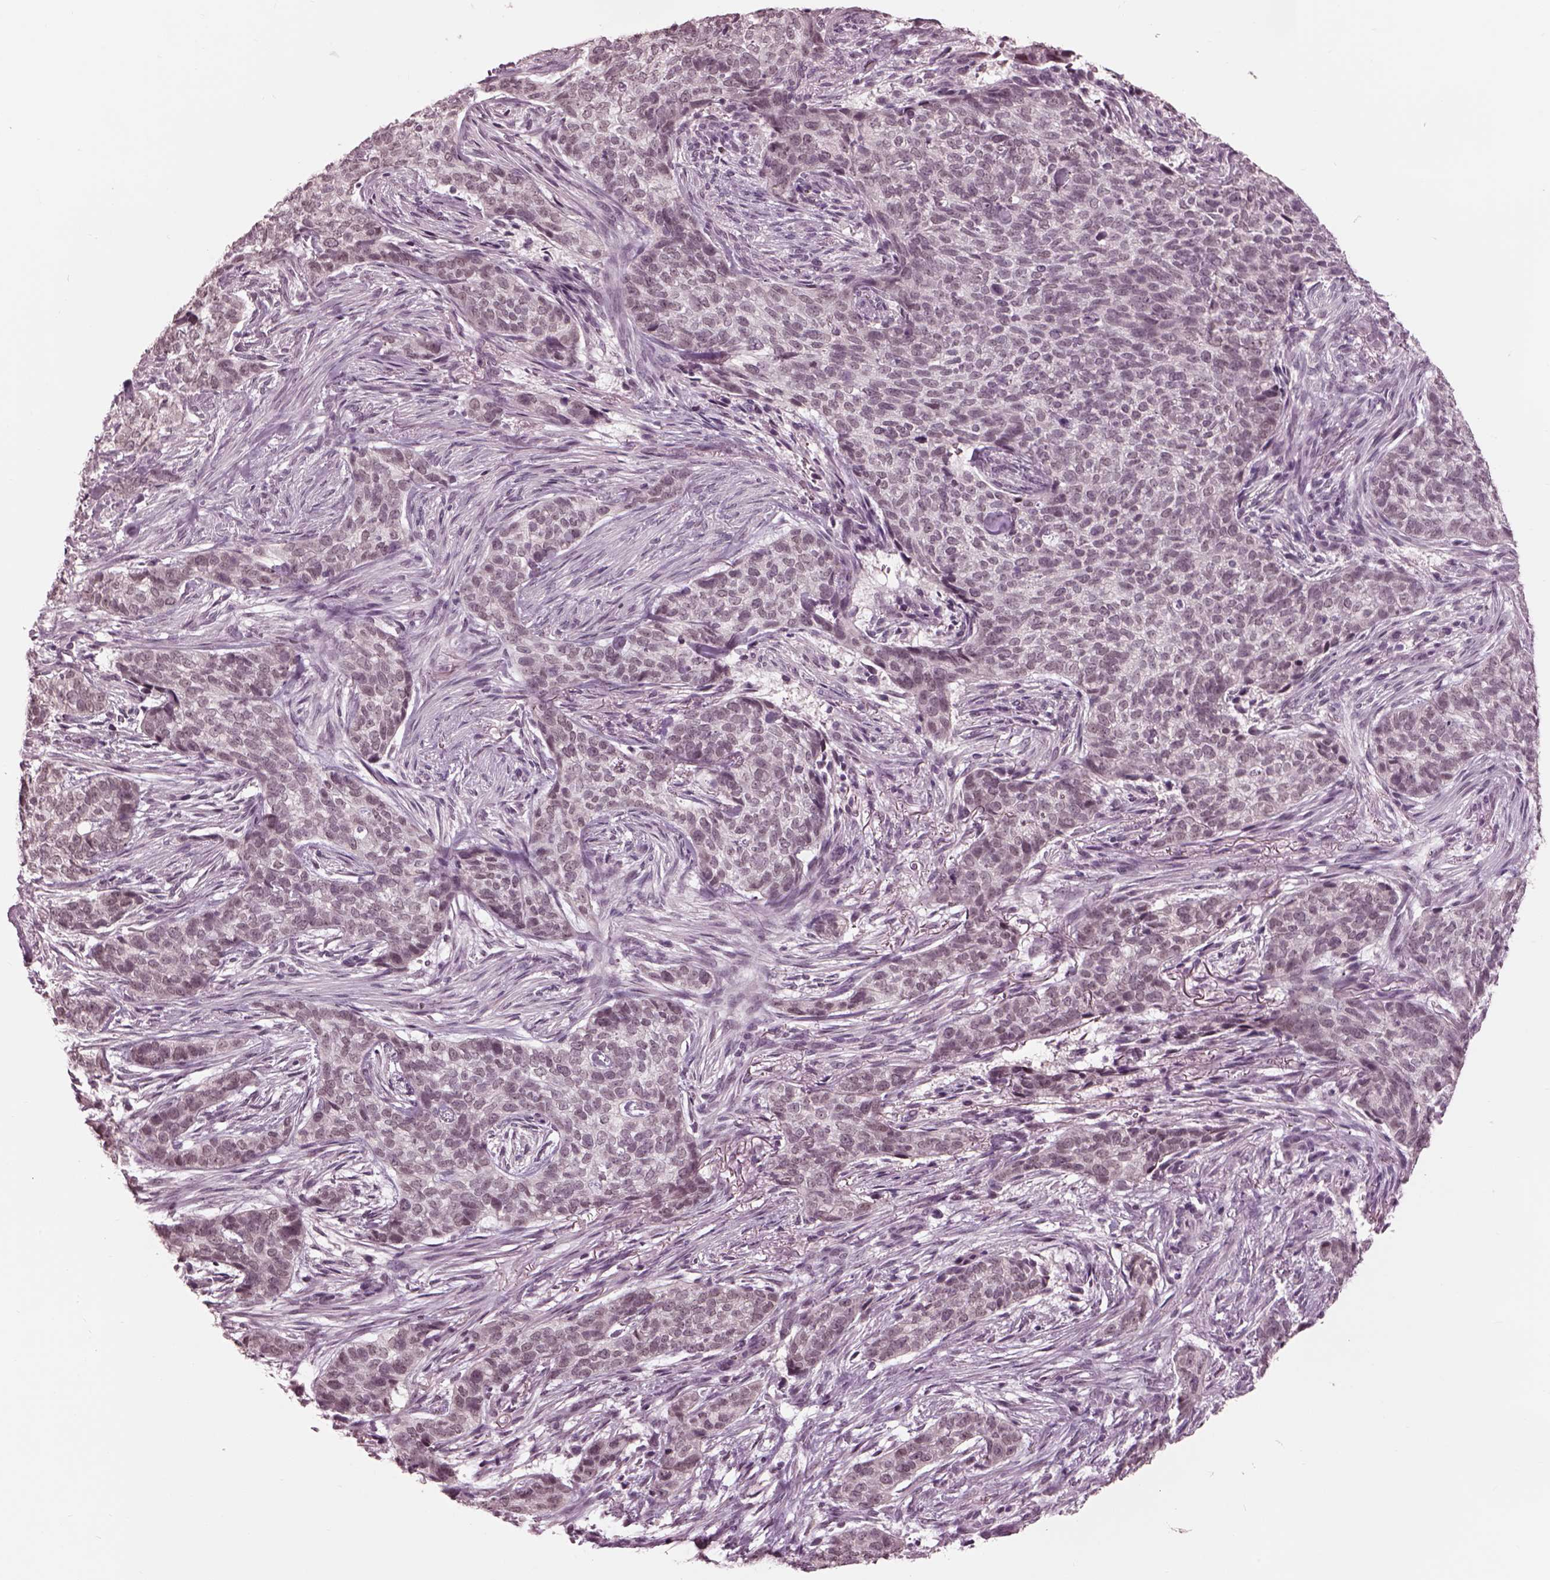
{"staining": {"intensity": "negative", "quantity": "none", "location": "none"}, "tissue": "skin cancer", "cell_type": "Tumor cells", "image_type": "cancer", "snomed": [{"axis": "morphology", "description": "Basal cell carcinoma"}, {"axis": "topography", "description": "Skin"}], "caption": "Tumor cells show no significant protein positivity in basal cell carcinoma (skin). The staining is performed using DAB brown chromogen with nuclei counter-stained in using hematoxylin.", "gene": "GARIN4", "patient": {"sex": "female", "age": 69}}